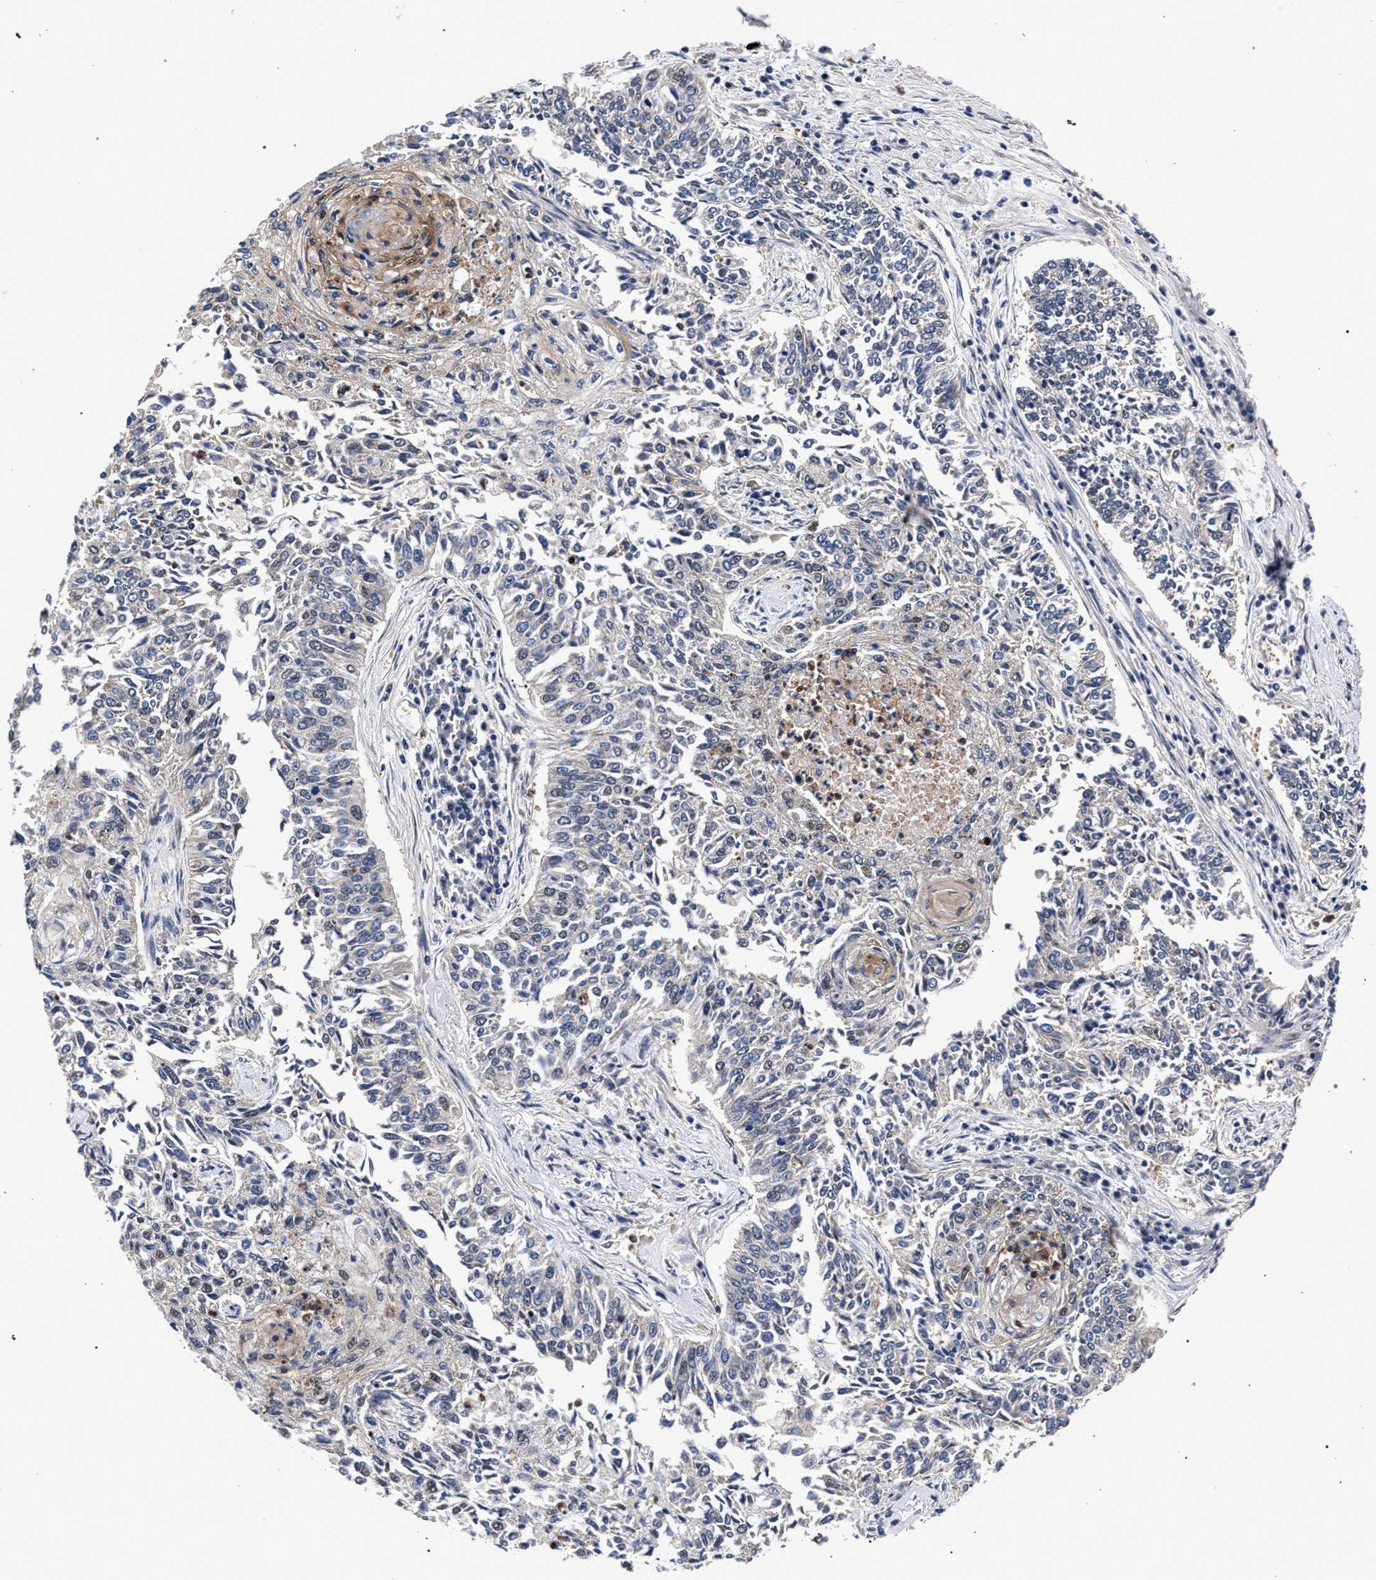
{"staining": {"intensity": "weak", "quantity": "<25%", "location": "nuclear"}, "tissue": "lung cancer", "cell_type": "Tumor cells", "image_type": "cancer", "snomed": [{"axis": "morphology", "description": "Normal tissue, NOS"}, {"axis": "morphology", "description": "Squamous cell carcinoma, NOS"}, {"axis": "topography", "description": "Cartilage tissue"}, {"axis": "topography", "description": "Bronchus"}, {"axis": "topography", "description": "Lung"}], "caption": "DAB immunohistochemical staining of human lung cancer shows no significant expression in tumor cells.", "gene": "ZNF462", "patient": {"sex": "female", "age": 49}}